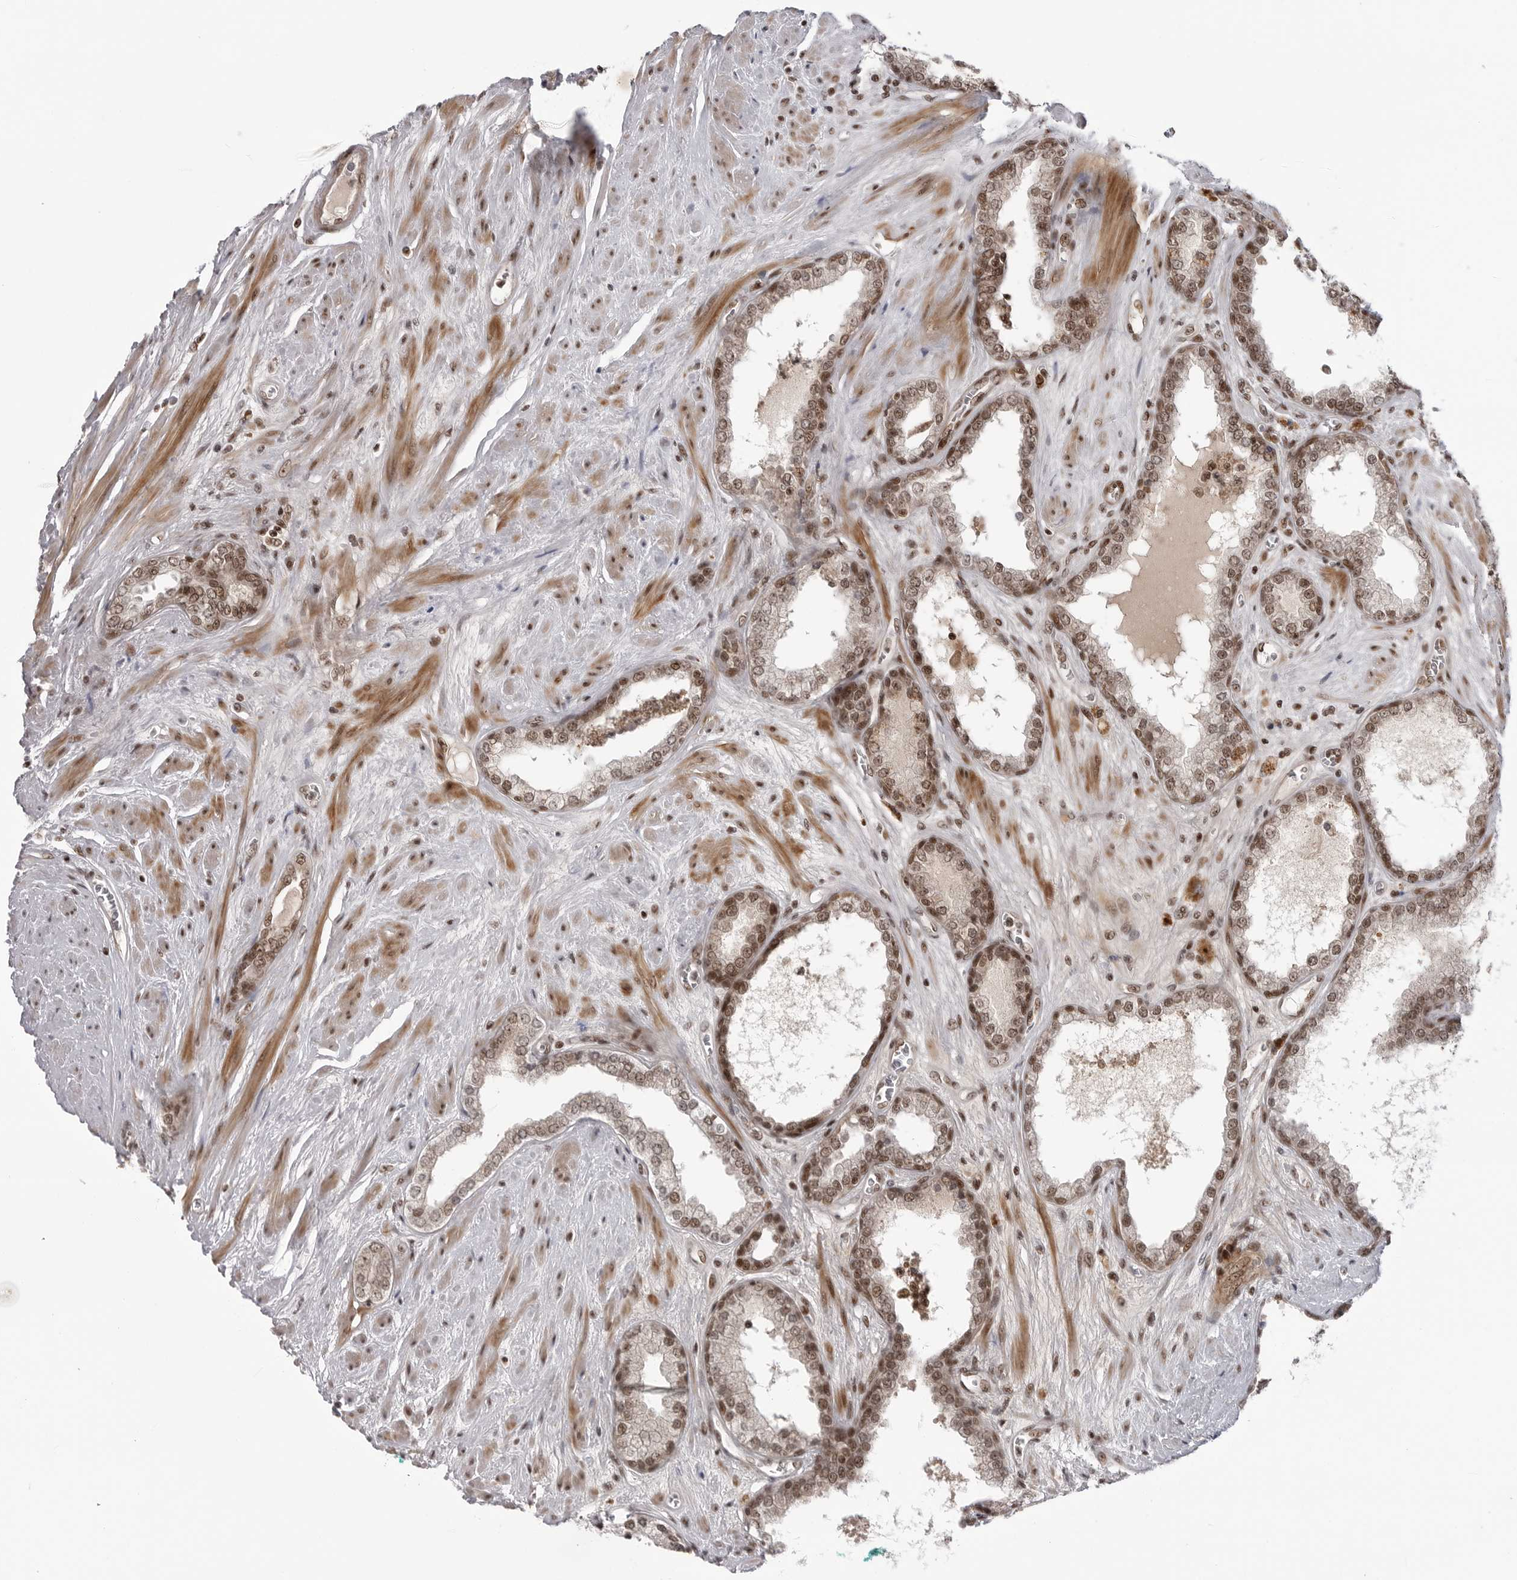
{"staining": {"intensity": "moderate", "quantity": "25%-75%", "location": "nuclear"}, "tissue": "prostate cancer", "cell_type": "Tumor cells", "image_type": "cancer", "snomed": [{"axis": "morphology", "description": "Adenocarcinoma, Low grade"}, {"axis": "topography", "description": "Prostate"}], "caption": "Prostate cancer (adenocarcinoma (low-grade)) stained with a brown dye shows moderate nuclear positive expression in about 25%-75% of tumor cells.", "gene": "TRIM66", "patient": {"sex": "male", "age": 62}}